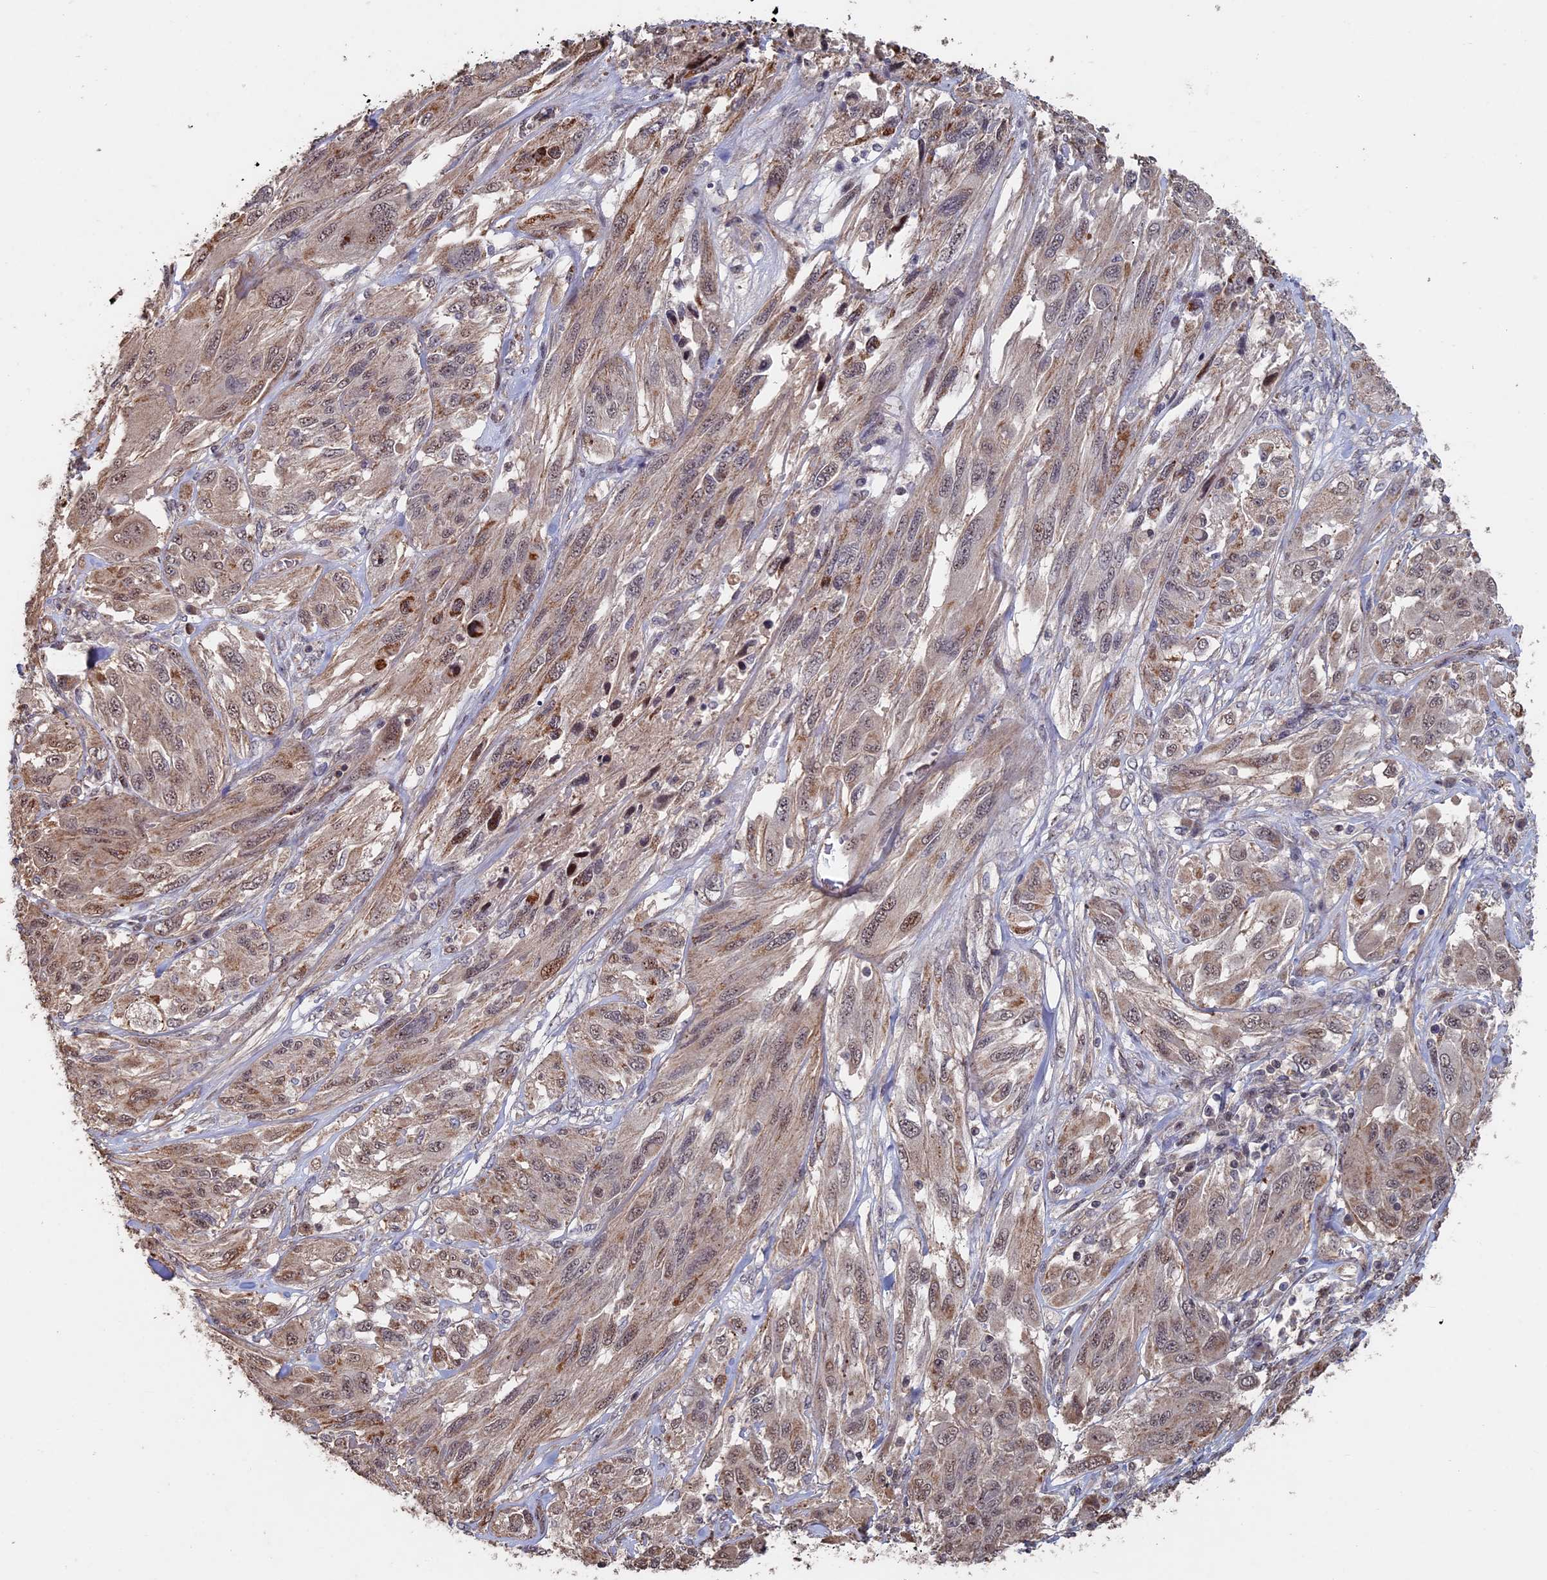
{"staining": {"intensity": "weak", "quantity": ">75%", "location": "cytoplasmic/membranous,nuclear"}, "tissue": "melanoma", "cell_type": "Tumor cells", "image_type": "cancer", "snomed": [{"axis": "morphology", "description": "Malignant melanoma, NOS"}, {"axis": "topography", "description": "Skin"}], "caption": "This histopathology image reveals IHC staining of human melanoma, with low weak cytoplasmic/membranous and nuclear positivity in approximately >75% of tumor cells.", "gene": "KIAA1328", "patient": {"sex": "female", "age": 91}}